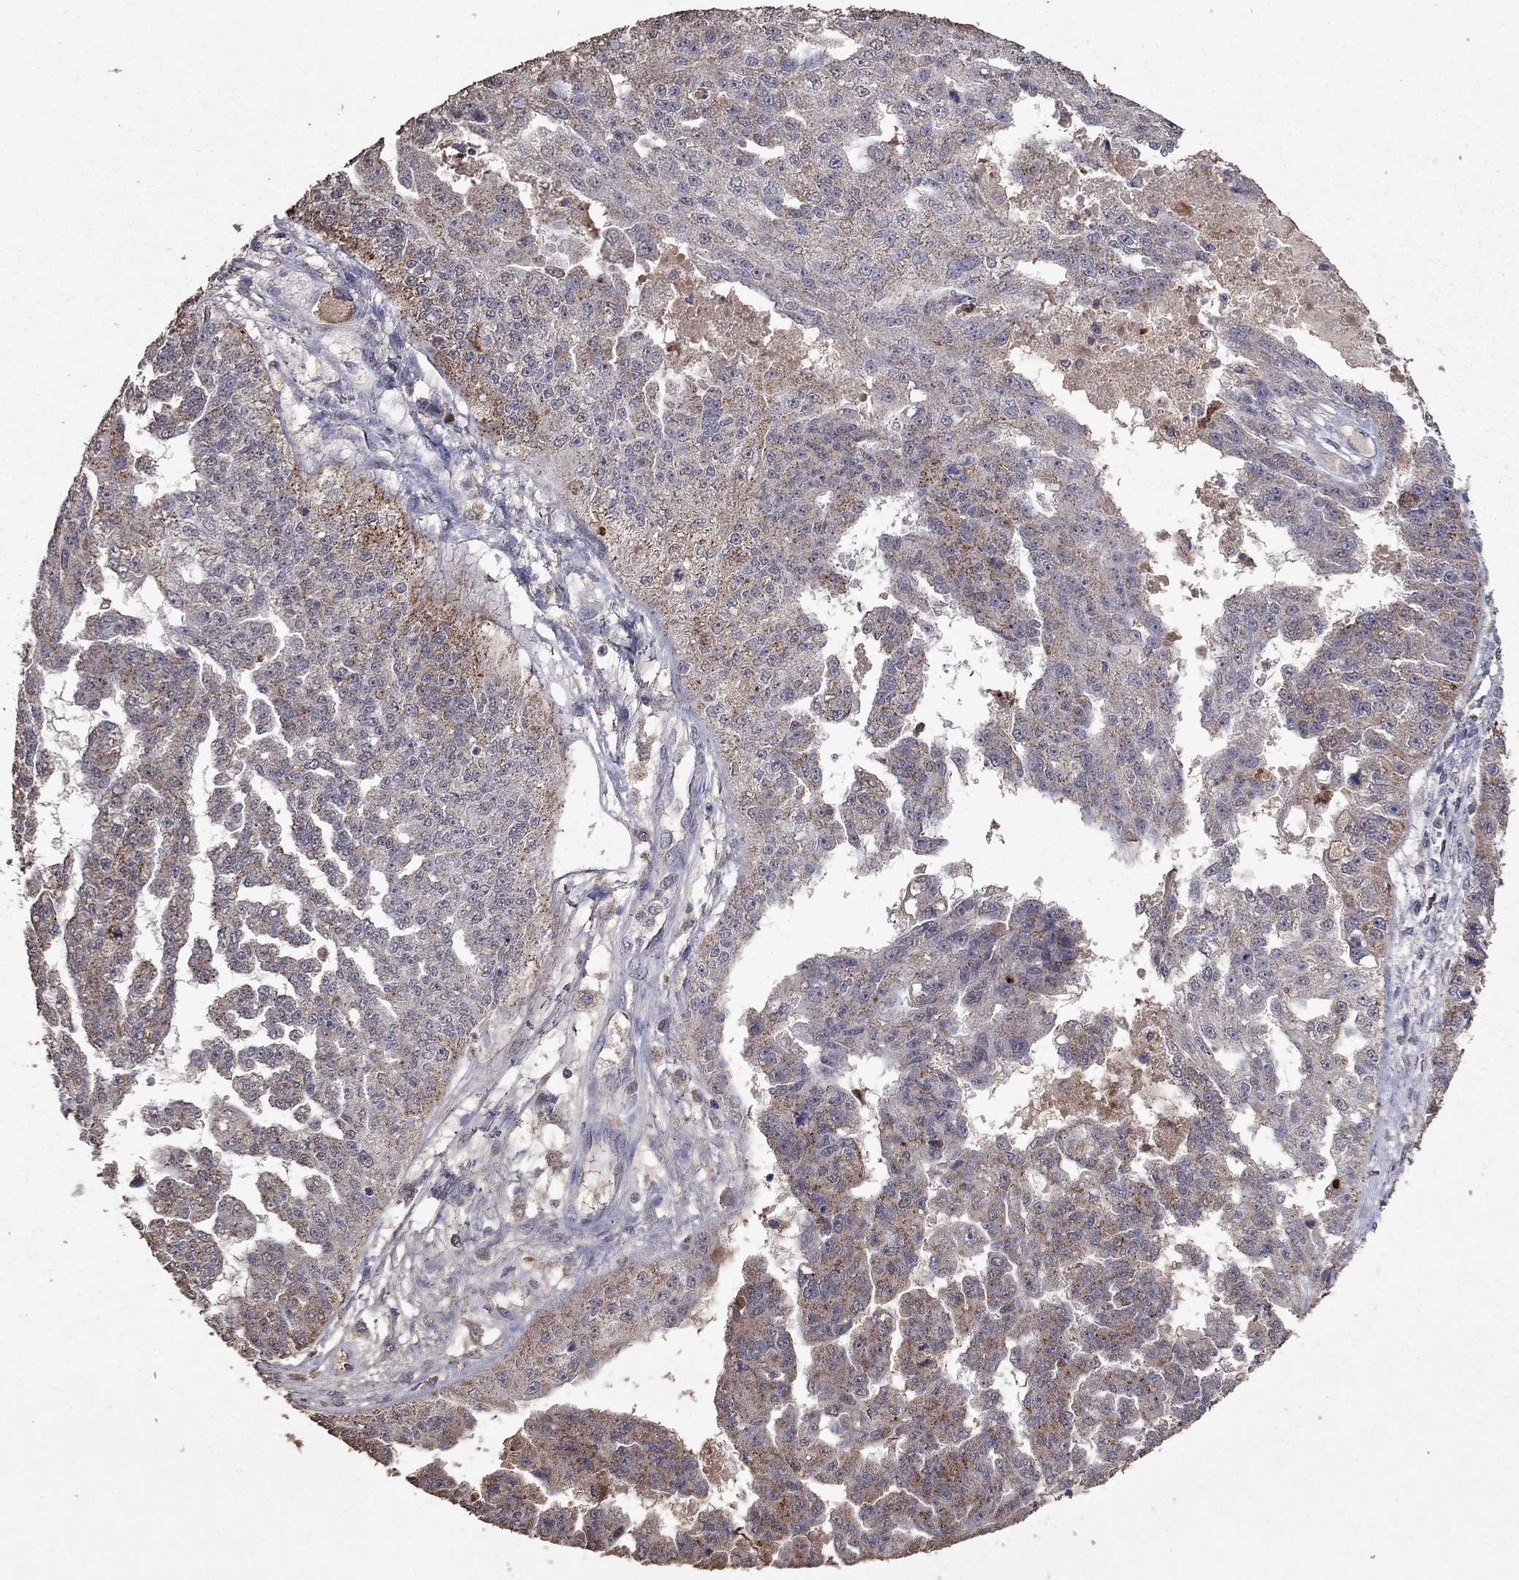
{"staining": {"intensity": "strong", "quantity": "<25%", "location": "cytoplasmic/membranous"}, "tissue": "ovarian cancer", "cell_type": "Tumor cells", "image_type": "cancer", "snomed": [{"axis": "morphology", "description": "Cystadenocarcinoma, serous, NOS"}, {"axis": "topography", "description": "Ovary"}], "caption": "DAB immunohistochemical staining of ovarian serous cystadenocarcinoma demonstrates strong cytoplasmic/membranous protein staining in approximately <25% of tumor cells. (DAB IHC with brightfield microscopy, high magnification).", "gene": "SERPINA5", "patient": {"sex": "female", "age": 58}}